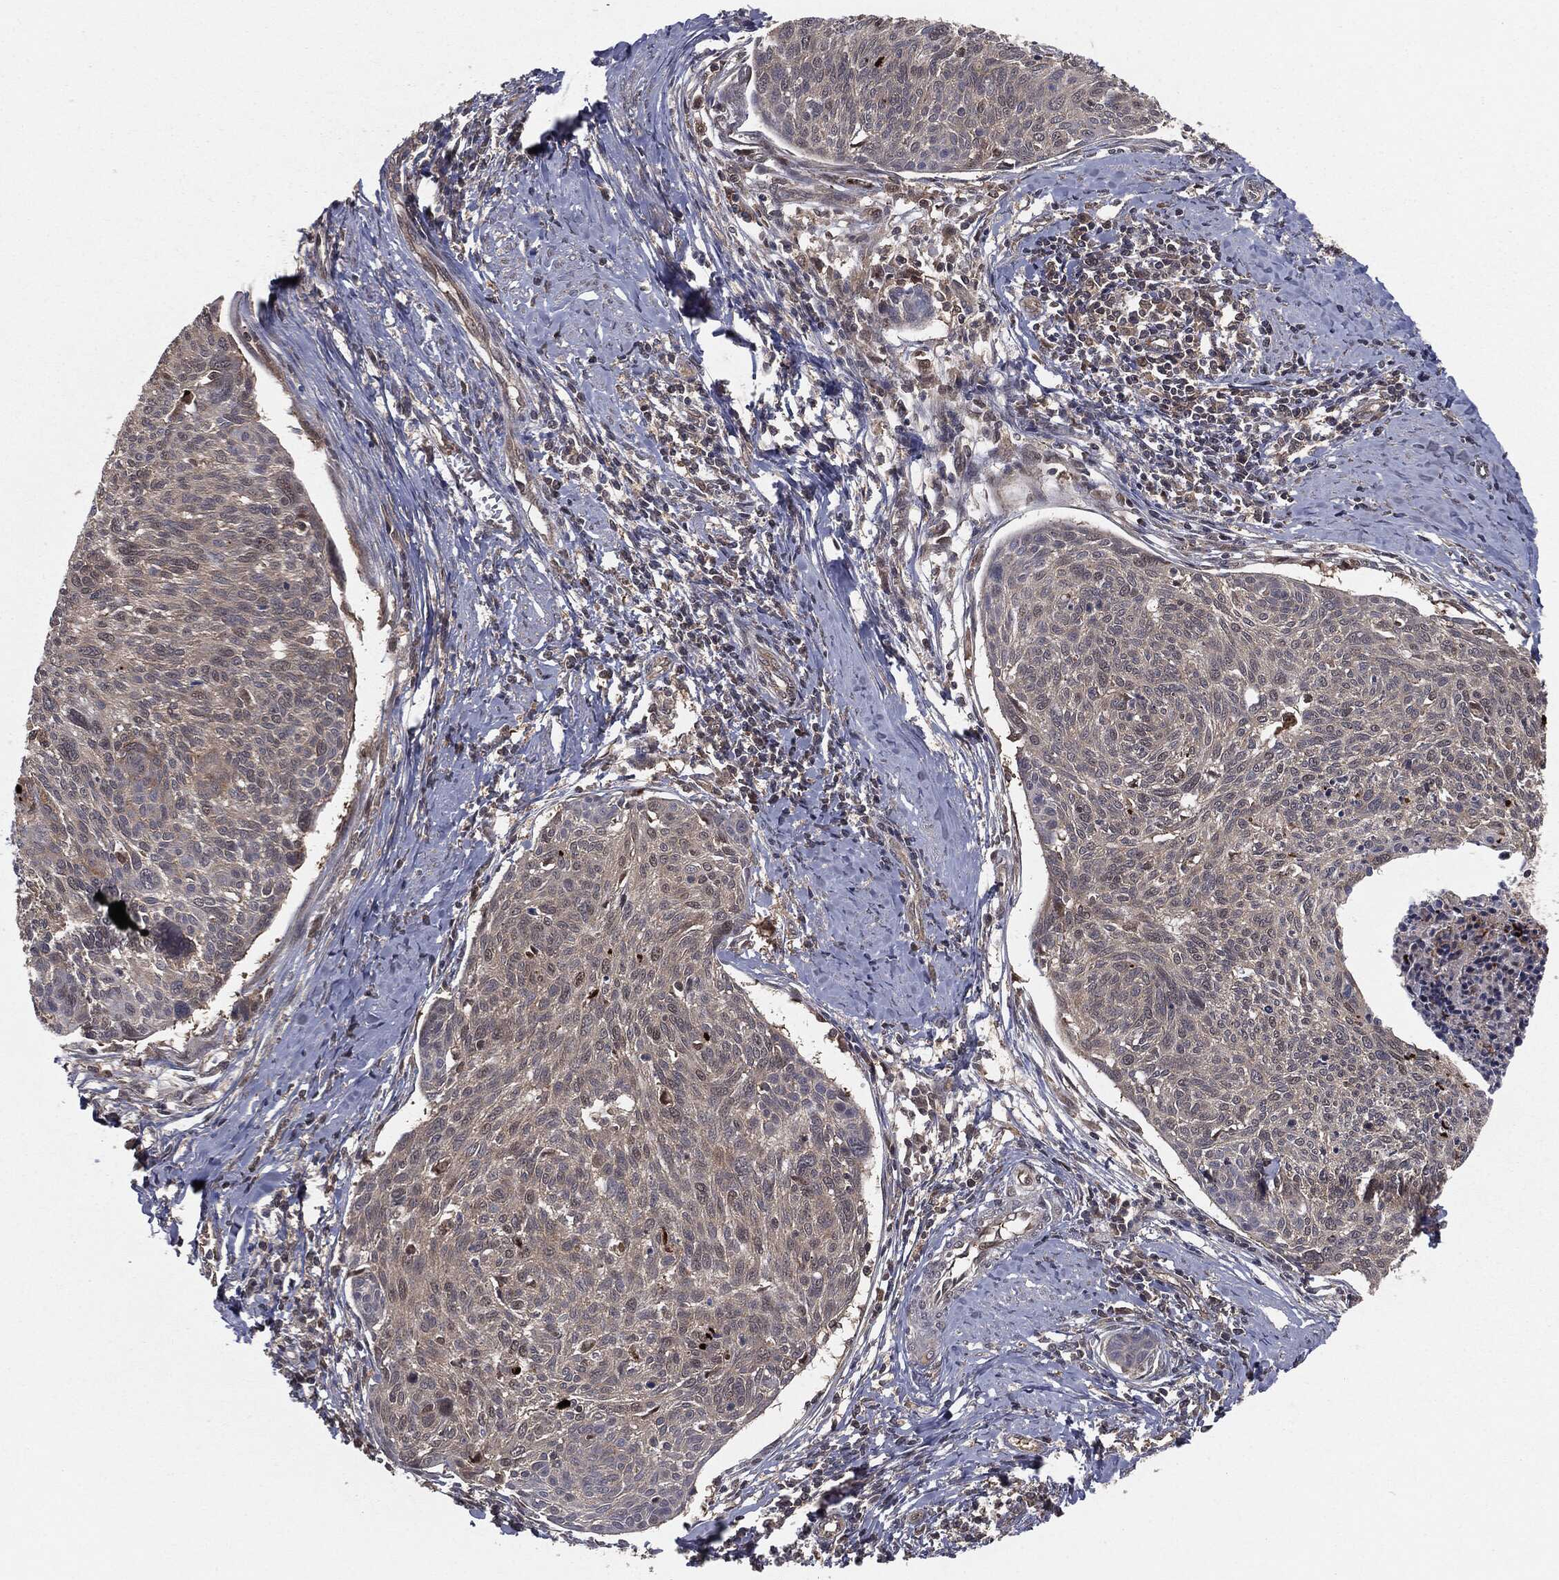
{"staining": {"intensity": "negative", "quantity": "none", "location": "none"}, "tissue": "cervical cancer", "cell_type": "Tumor cells", "image_type": "cancer", "snomed": [{"axis": "morphology", "description": "Squamous cell carcinoma, NOS"}, {"axis": "topography", "description": "Cervix"}], "caption": "DAB (3,3'-diaminobenzidine) immunohistochemical staining of squamous cell carcinoma (cervical) exhibits no significant expression in tumor cells. (Immunohistochemistry, brightfield microscopy, high magnification).", "gene": "FBXO7", "patient": {"sex": "female", "age": 49}}